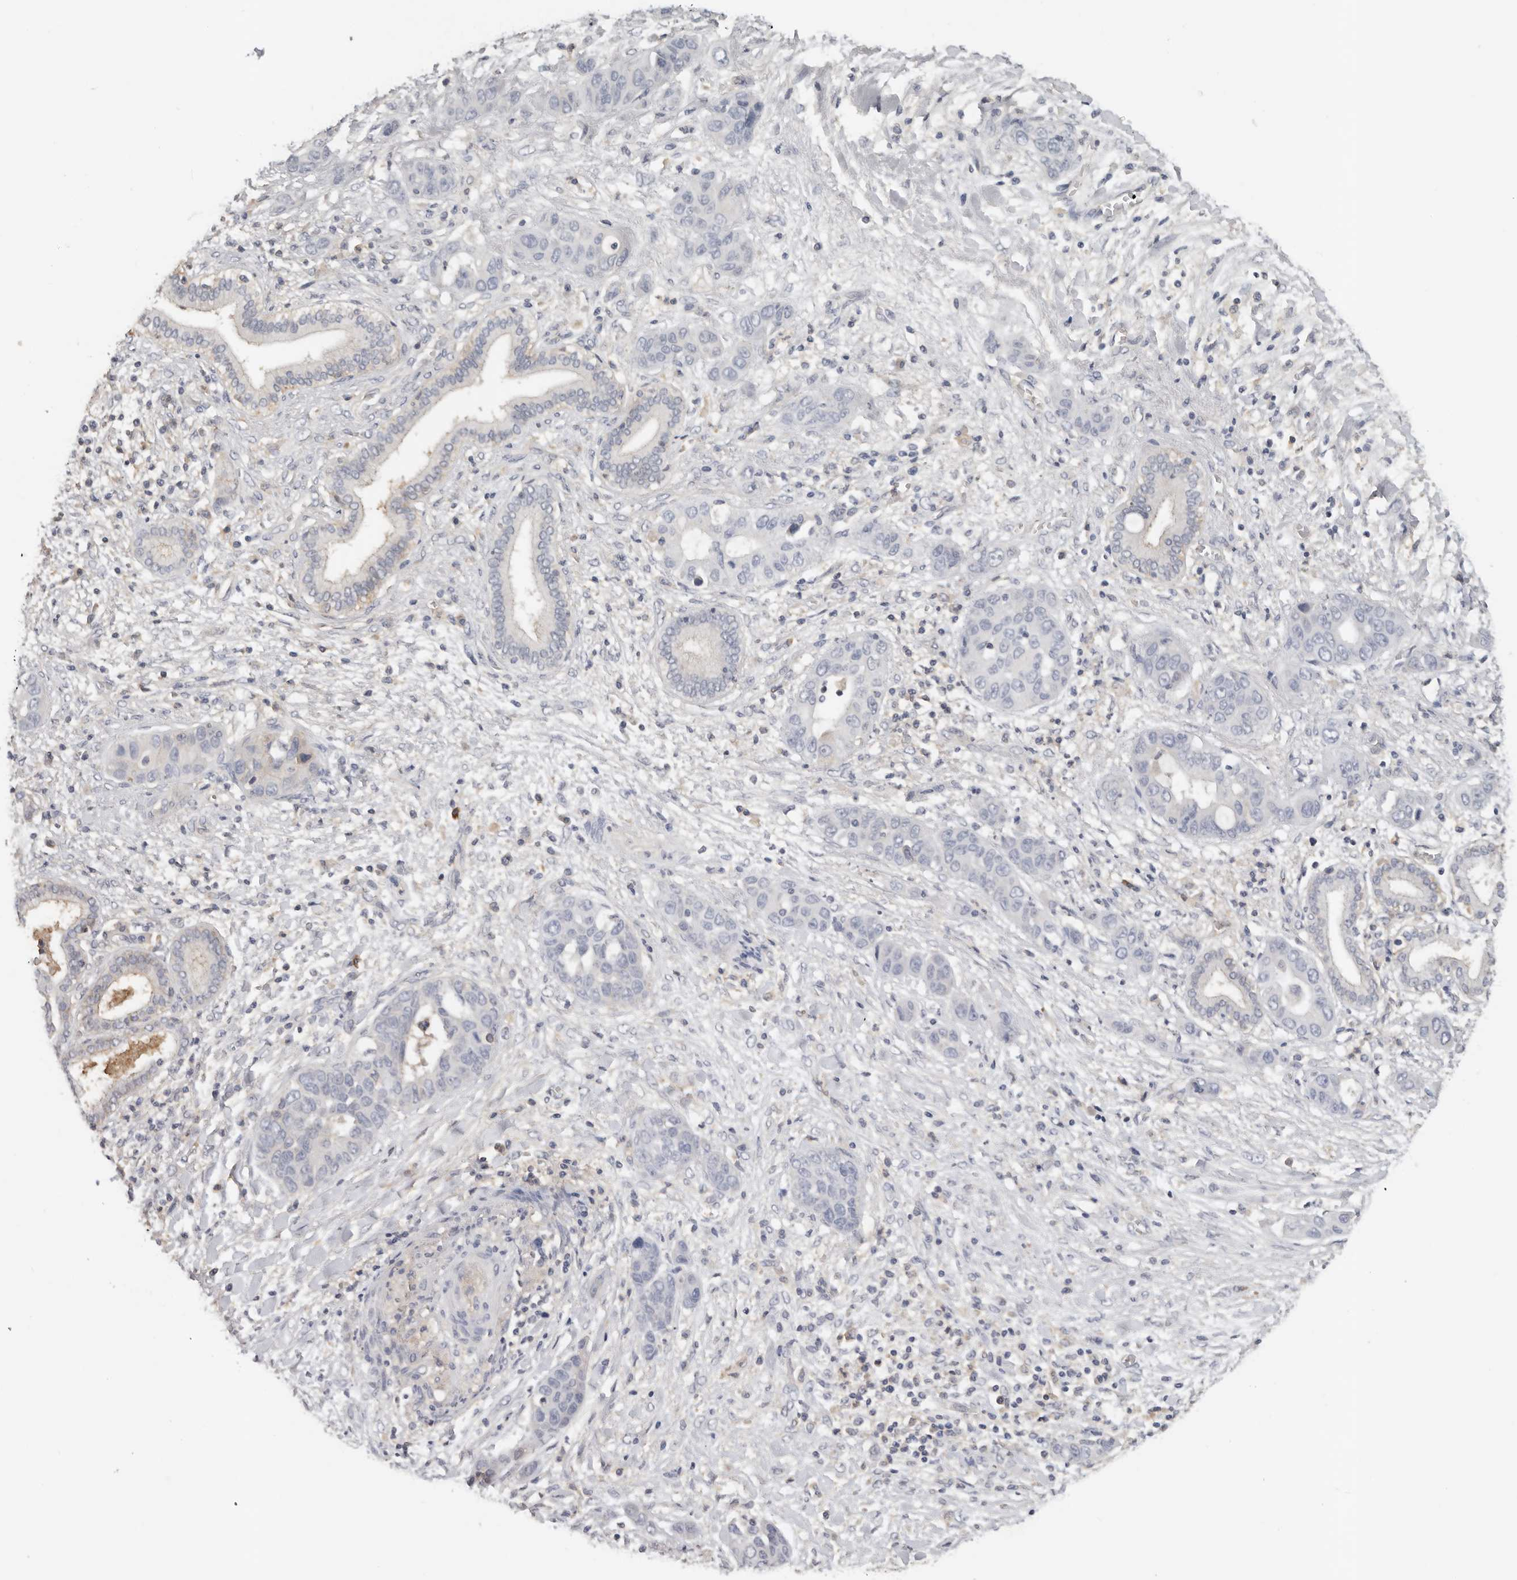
{"staining": {"intensity": "negative", "quantity": "none", "location": "none"}, "tissue": "liver cancer", "cell_type": "Tumor cells", "image_type": "cancer", "snomed": [{"axis": "morphology", "description": "Cholangiocarcinoma"}, {"axis": "topography", "description": "Liver"}], "caption": "IHC histopathology image of neoplastic tissue: human liver cholangiocarcinoma stained with DAB reveals no significant protein staining in tumor cells. Nuclei are stained in blue.", "gene": "WDTC1", "patient": {"sex": "female", "age": 52}}